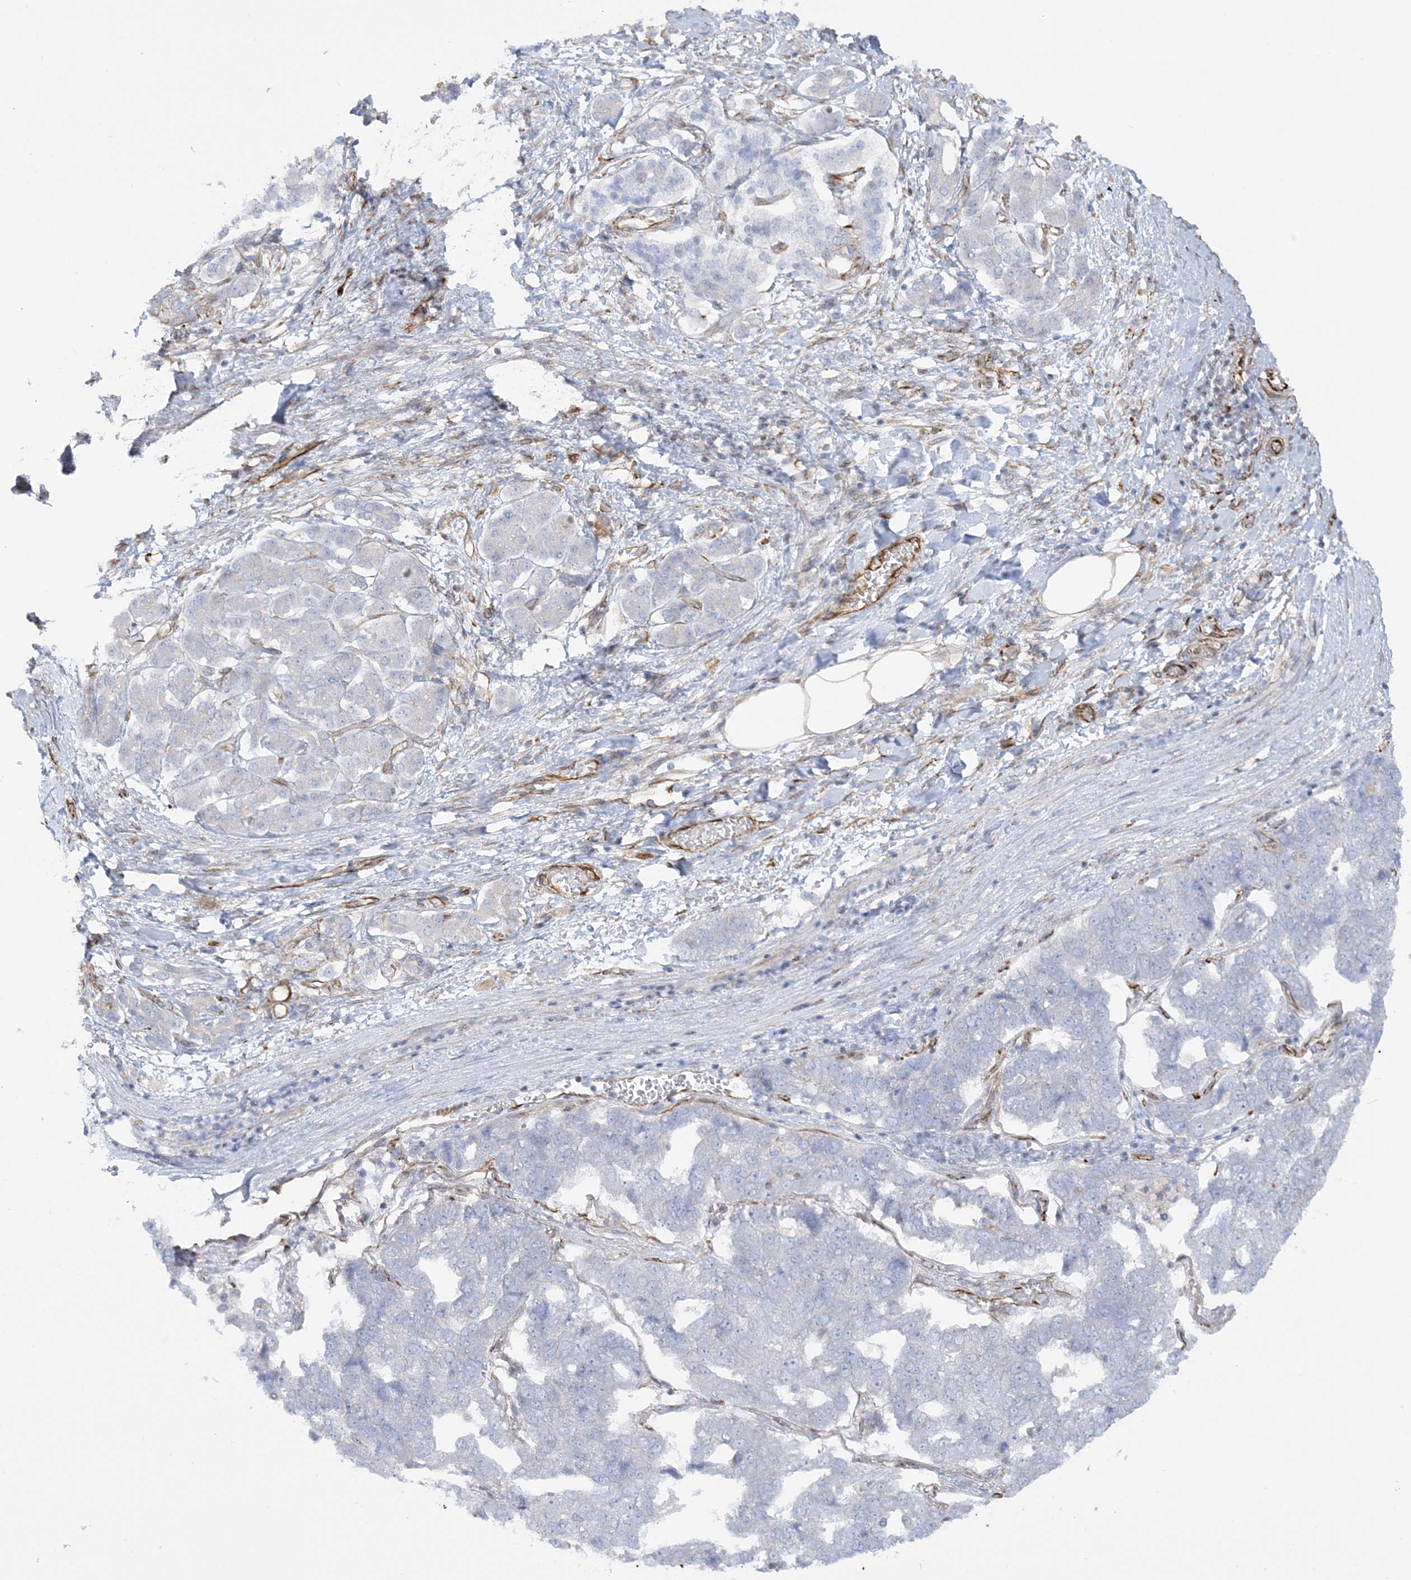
{"staining": {"intensity": "negative", "quantity": "none", "location": "none"}, "tissue": "pancreatic cancer", "cell_type": "Tumor cells", "image_type": "cancer", "snomed": [{"axis": "morphology", "description": "Adenocarcinoma, NOS"}, {"axis": "topography", "description": "Pancreas"}], "caption": "This is a image of IHC staining of pancreatic cancer (adenocarcinoma), which shows no expression in tumor cells.", "gene": "SCLT1", "patient": {"sex": "female", "age": 61}}